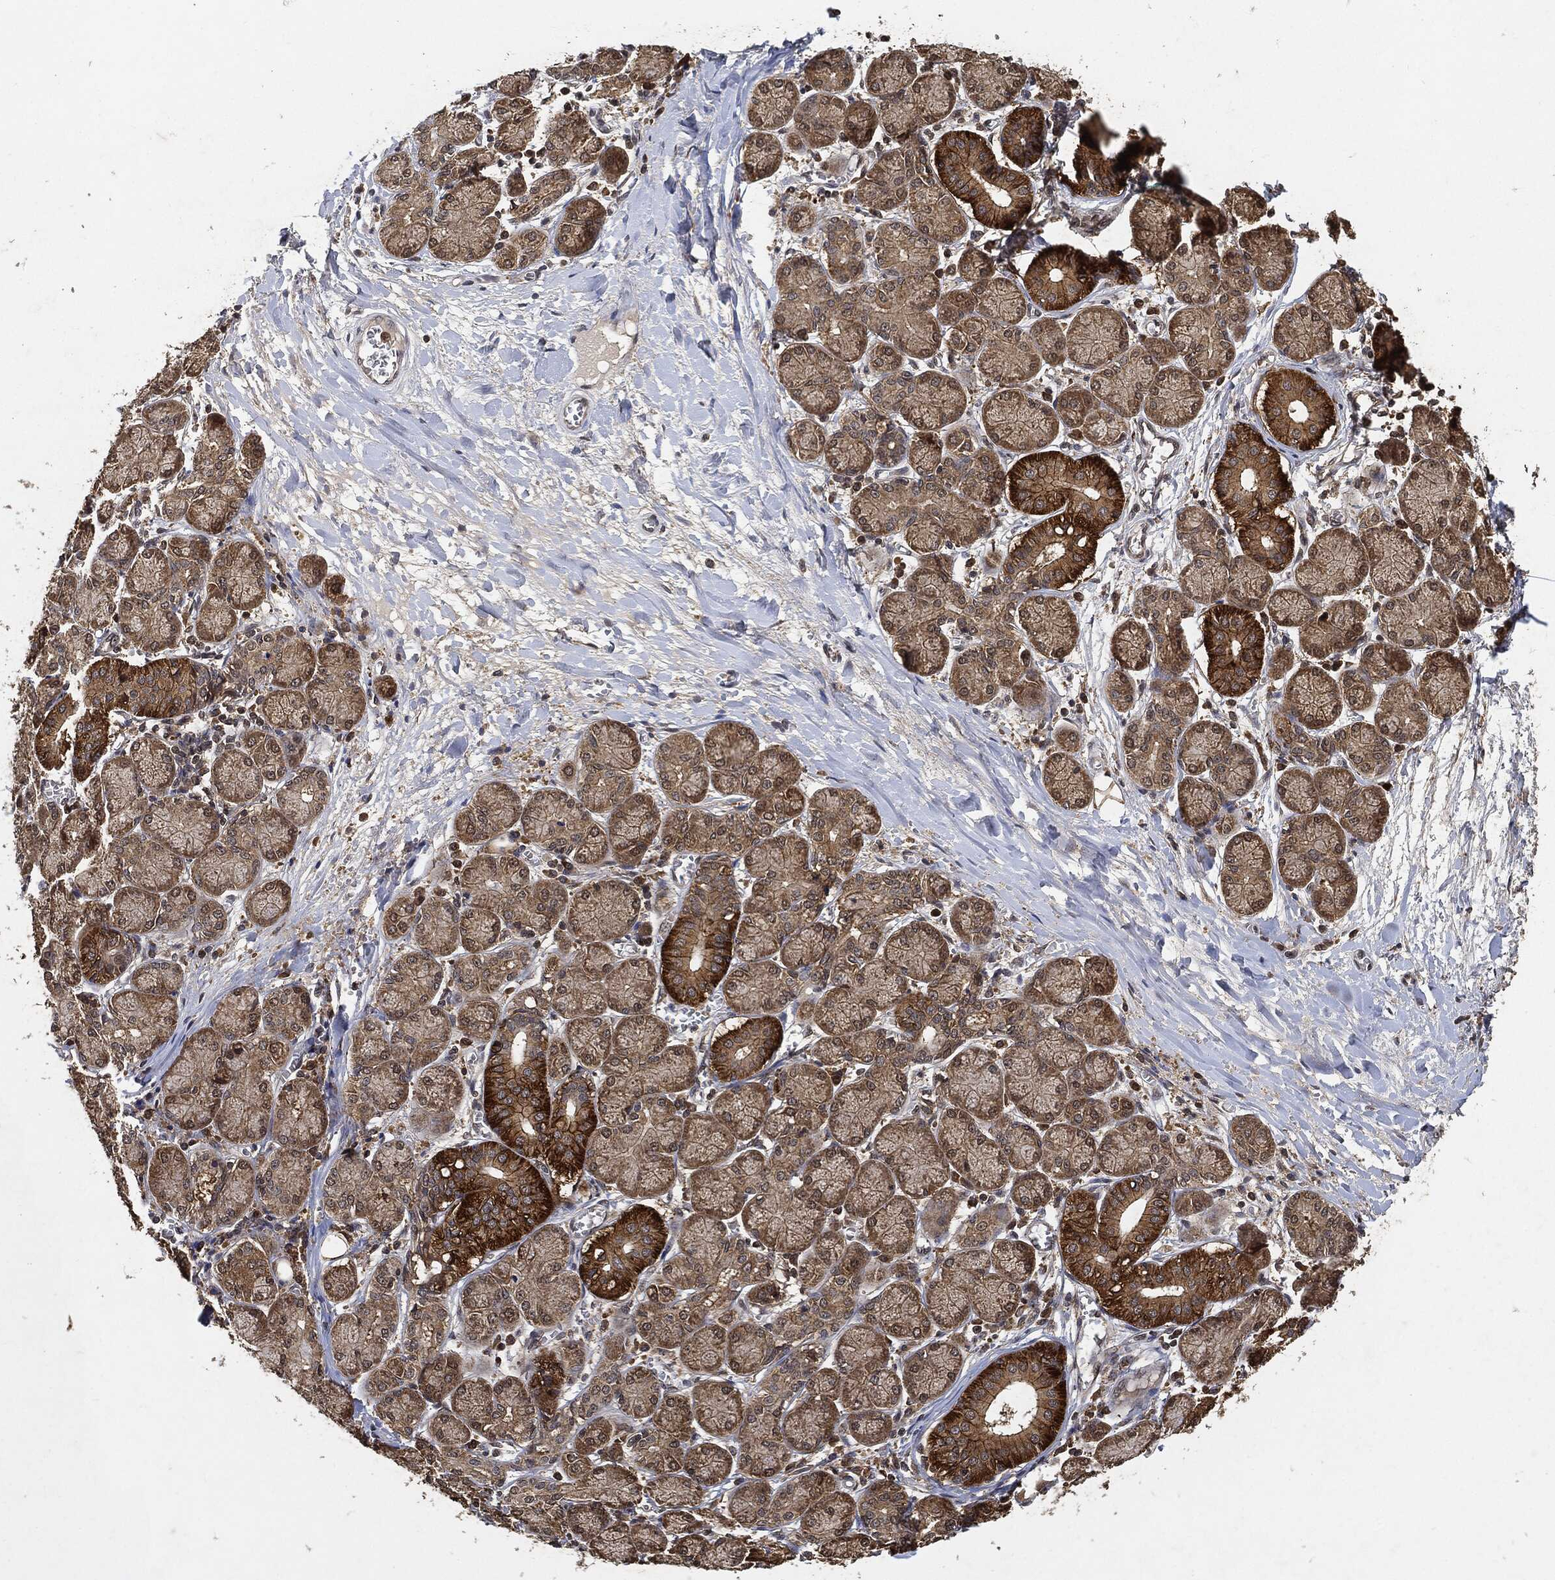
{"staining": {"intensity": "moderate", "quantity": "25%-75%", "location": "cytoplasmic/membranous,nuclear"}, "tissue": "salivary gland", "cell_type": "Glandular cells", "image_type": "normal", "snomed": [{"axis": "morphology", "description": "Normal tissue, NOS"}, {"axis": "topography", "description": "Salivary gland"}, {"axis": "topography", "description": "Peripheral nerve tissue"}], "caption": "Benign salivary gland displays moderate cytoplasmic/membranous,nuclear staining in approximately 25%-75% of glandular cells.", "gene": "ZNF226", "patient": {"sex": "female", "age": 24}}